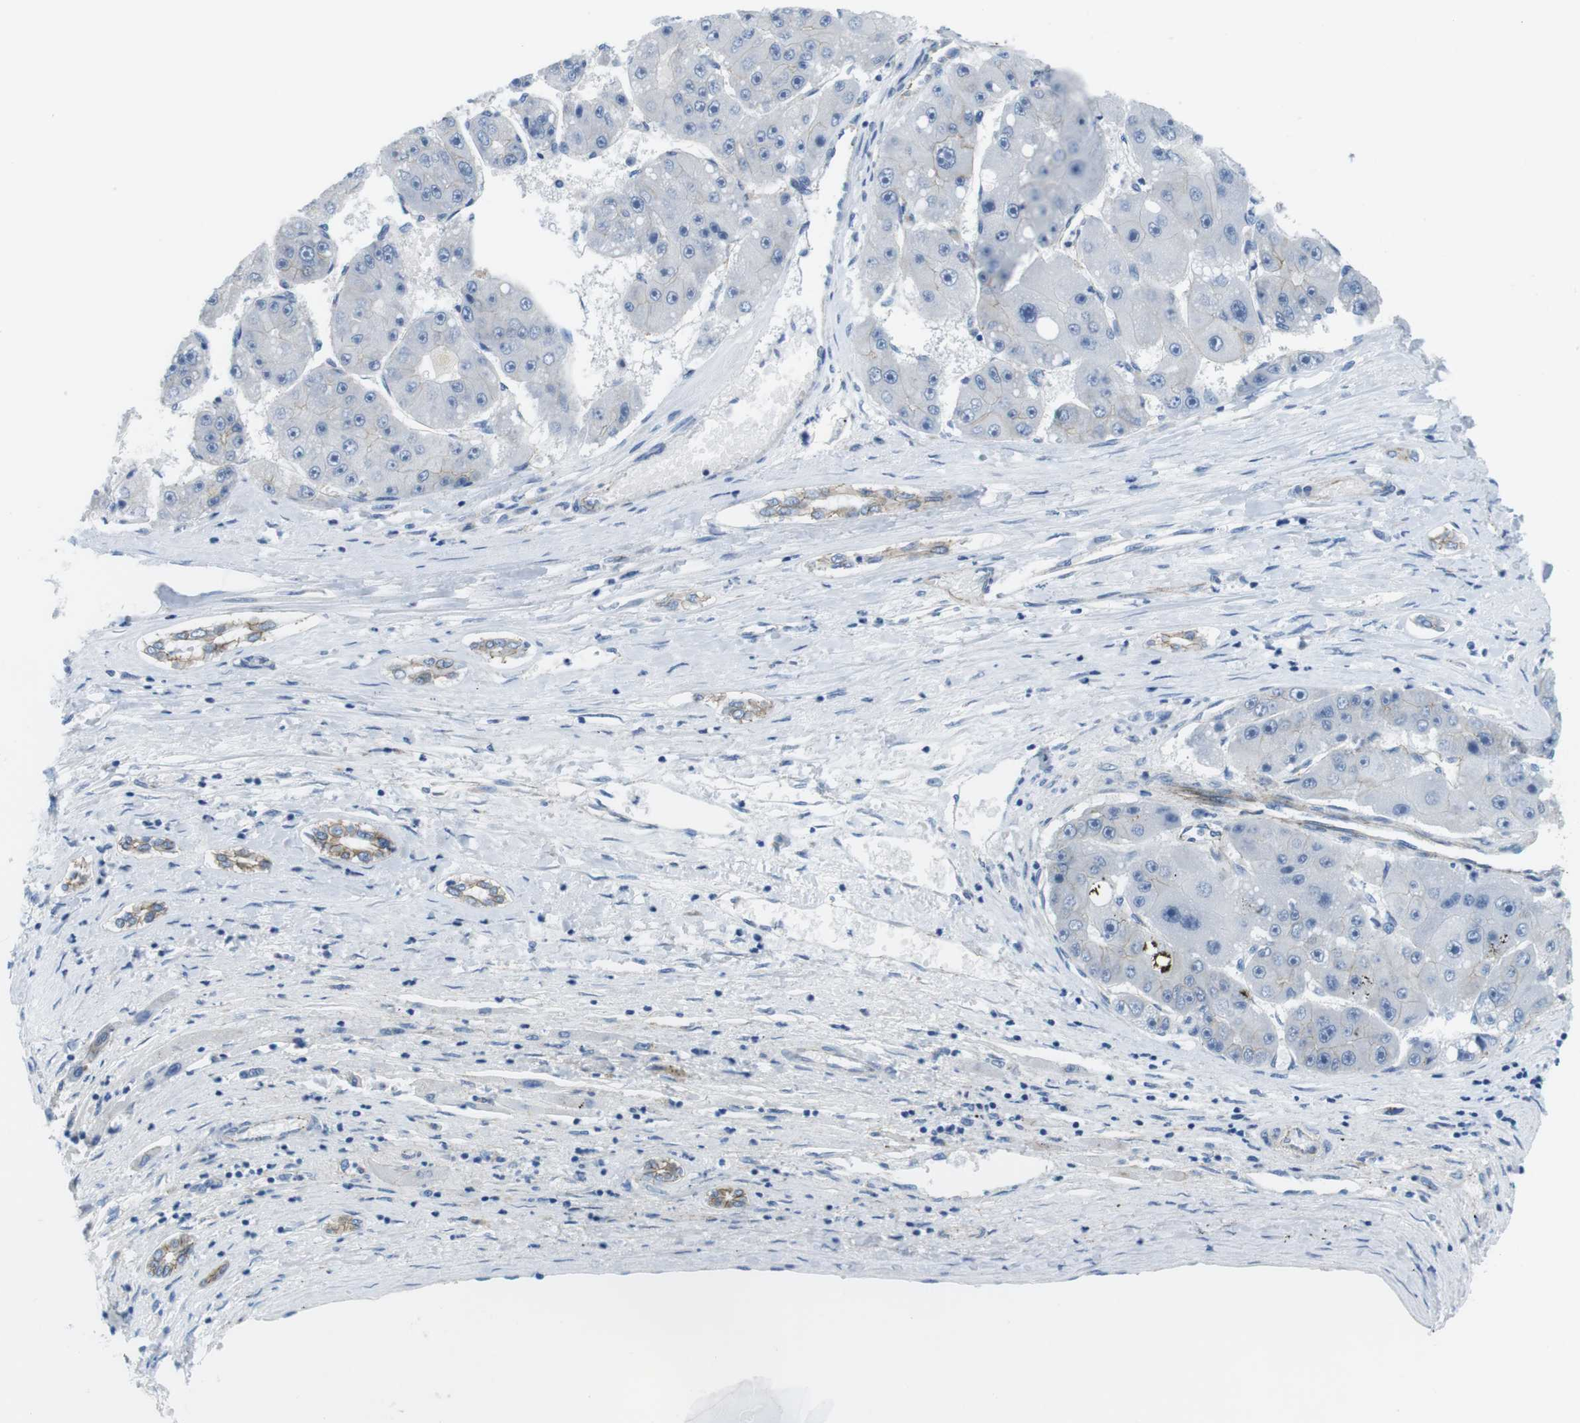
{"staining": {"intensity": "negative", "quantity": "none", "location": "none"}, "tissue": "liver cancer", "cell_type": "Tumor cells", "image_type": "cancer", "snomed": [{"axis": "morphology", "description": "Carcinoma, Hepatocellular, NOS"}, {"axis": "topography", "description": "Liver"}], "caption": "Micrograph shows no significant protein expression in tumor cells of hepatocellular carcinoma (liver).", "gene": "SLC6A6", "patient": {"sex": "female", "age": 61}}